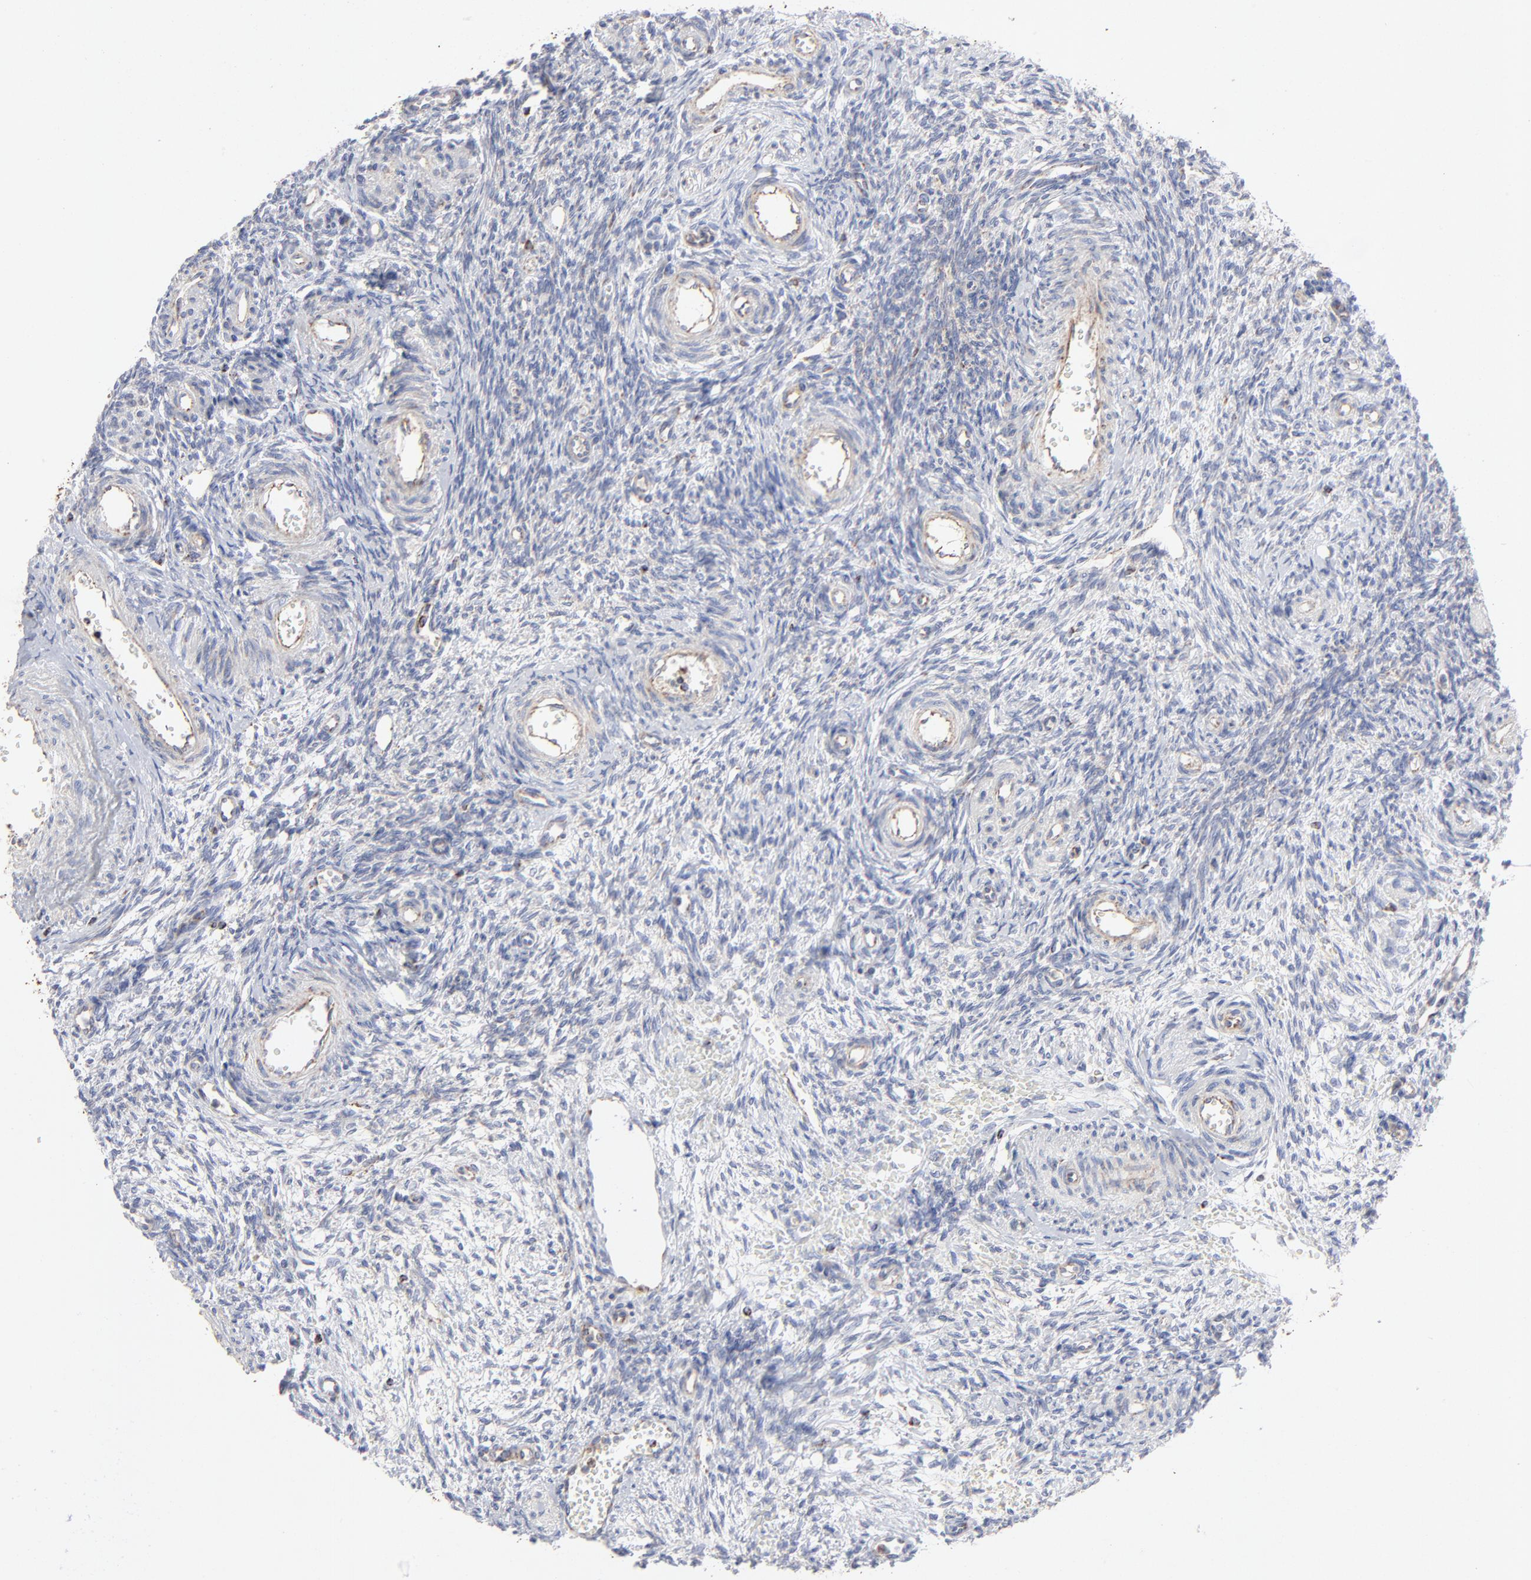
{"staining": {"intensity": "moderate", "quantity": "25%-75%", "location": "cytoplasmic/membranous"}, "tissue": "ovary", "cell_type": "Follicle cells", "image_type": "normal", "snomed": [{"axis": "morphology", "description": "Normal tissue, NOS"}, {"axis": "topography", "description": "Ovary"}], "caption": "Follicle cells show medium levels of moderate cytoplasmic/membranous positivity in approximately 25%-75% of cells in unremarkable human ovary.", "gene": "ASB3", "patient": {"sex": "female", "age": 39}}